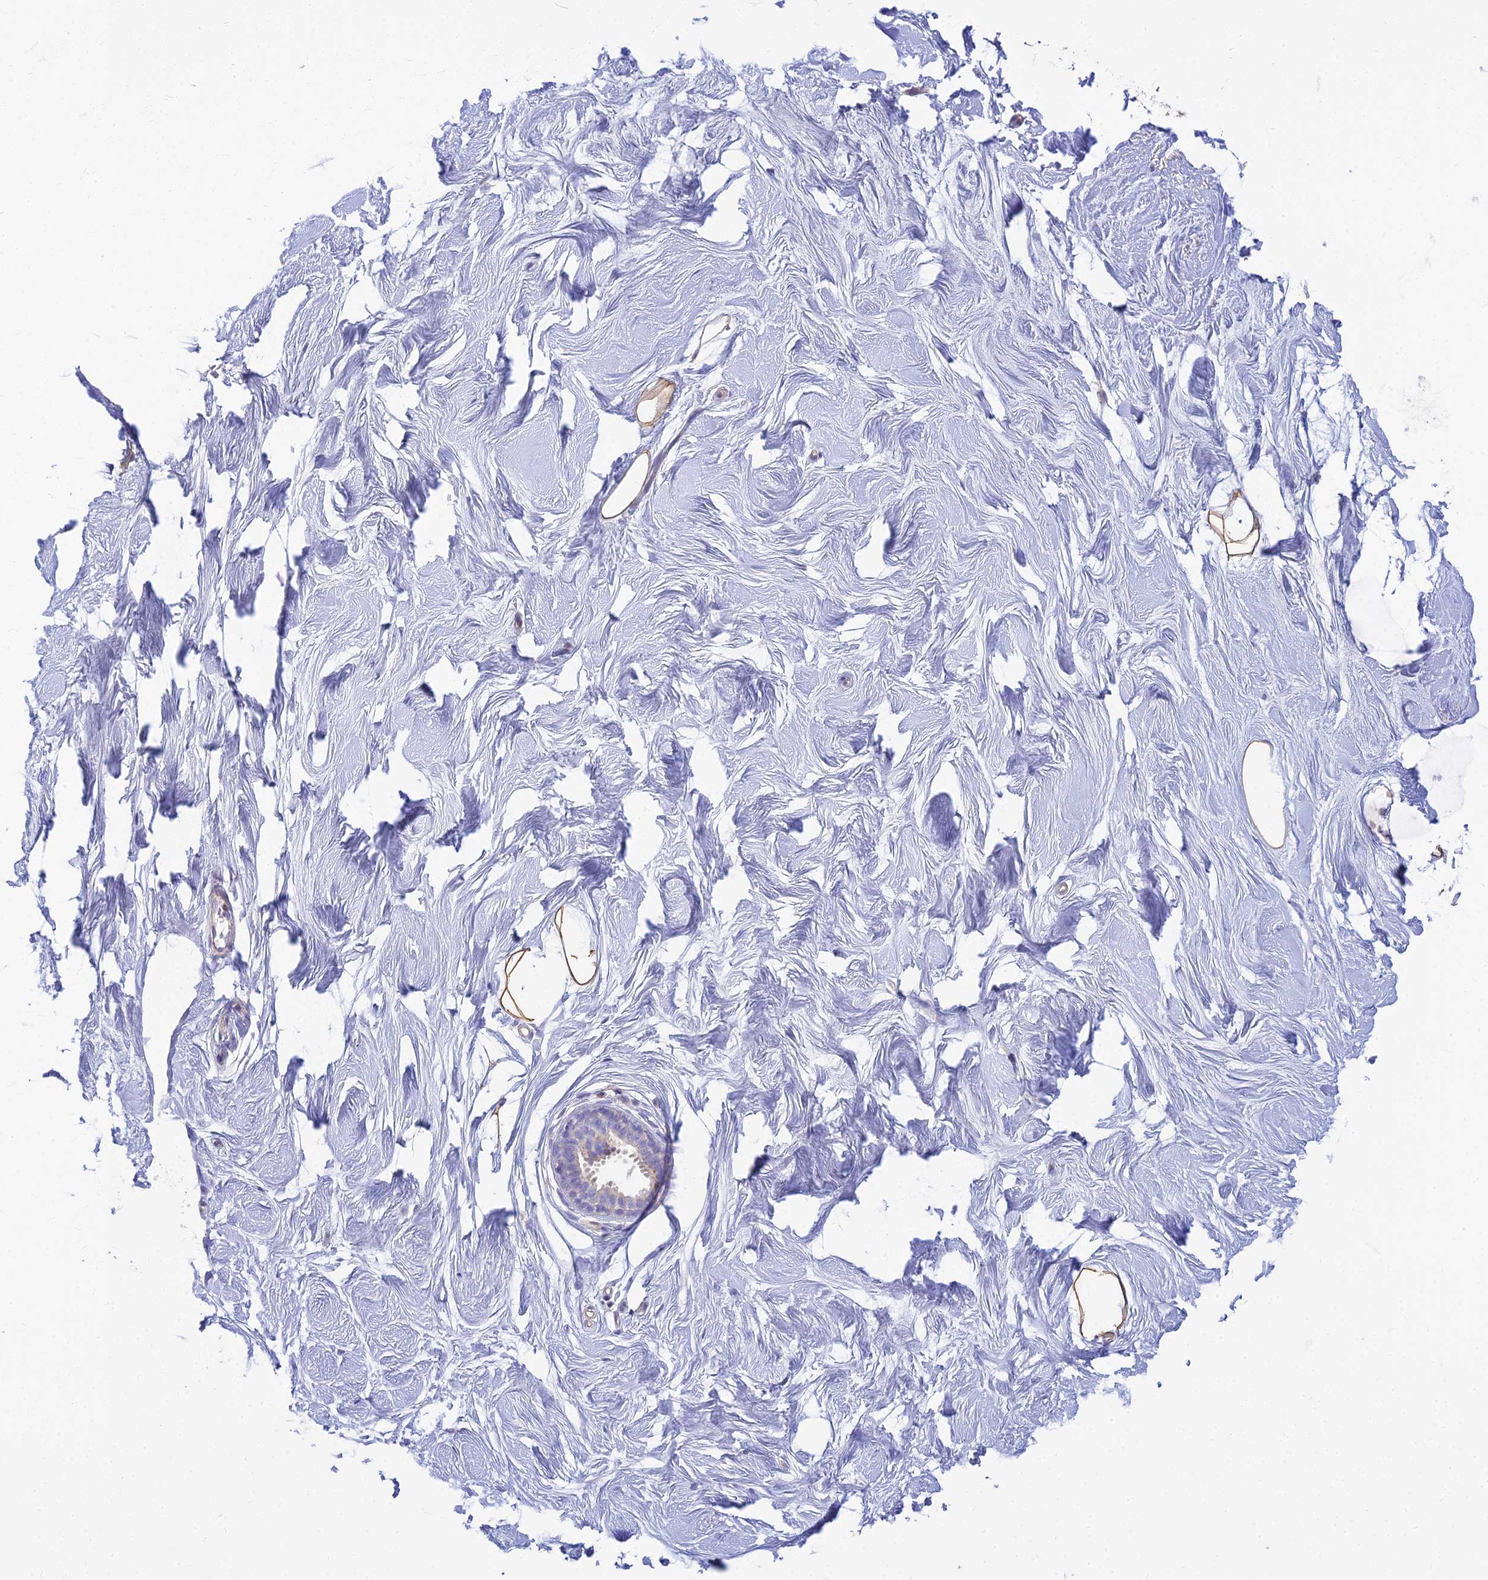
{"staining": {"intensity": "negative", "quantity": "none", "location": "none"}, "tissue": "breast", "cell_type": "Adipocytes", "image_type": "normal", "snomed": [{"axis": "morphology", "description": "Normal tissue, NOS"}, {"axis": "topography", "description": "Breast"}], "caption": "Immunohistochemistry (IHC) histopathology image of benign breast stained for a protein (brown), which displays no positivity in adipocytes. (DAB (3,3'-diaminobenzidine) immunohistochemistry (IHC) visualized using brightfield microscopy, high magnification).", "gene": "SMIM24", "patient": {"sex": "female", "age": 26}}